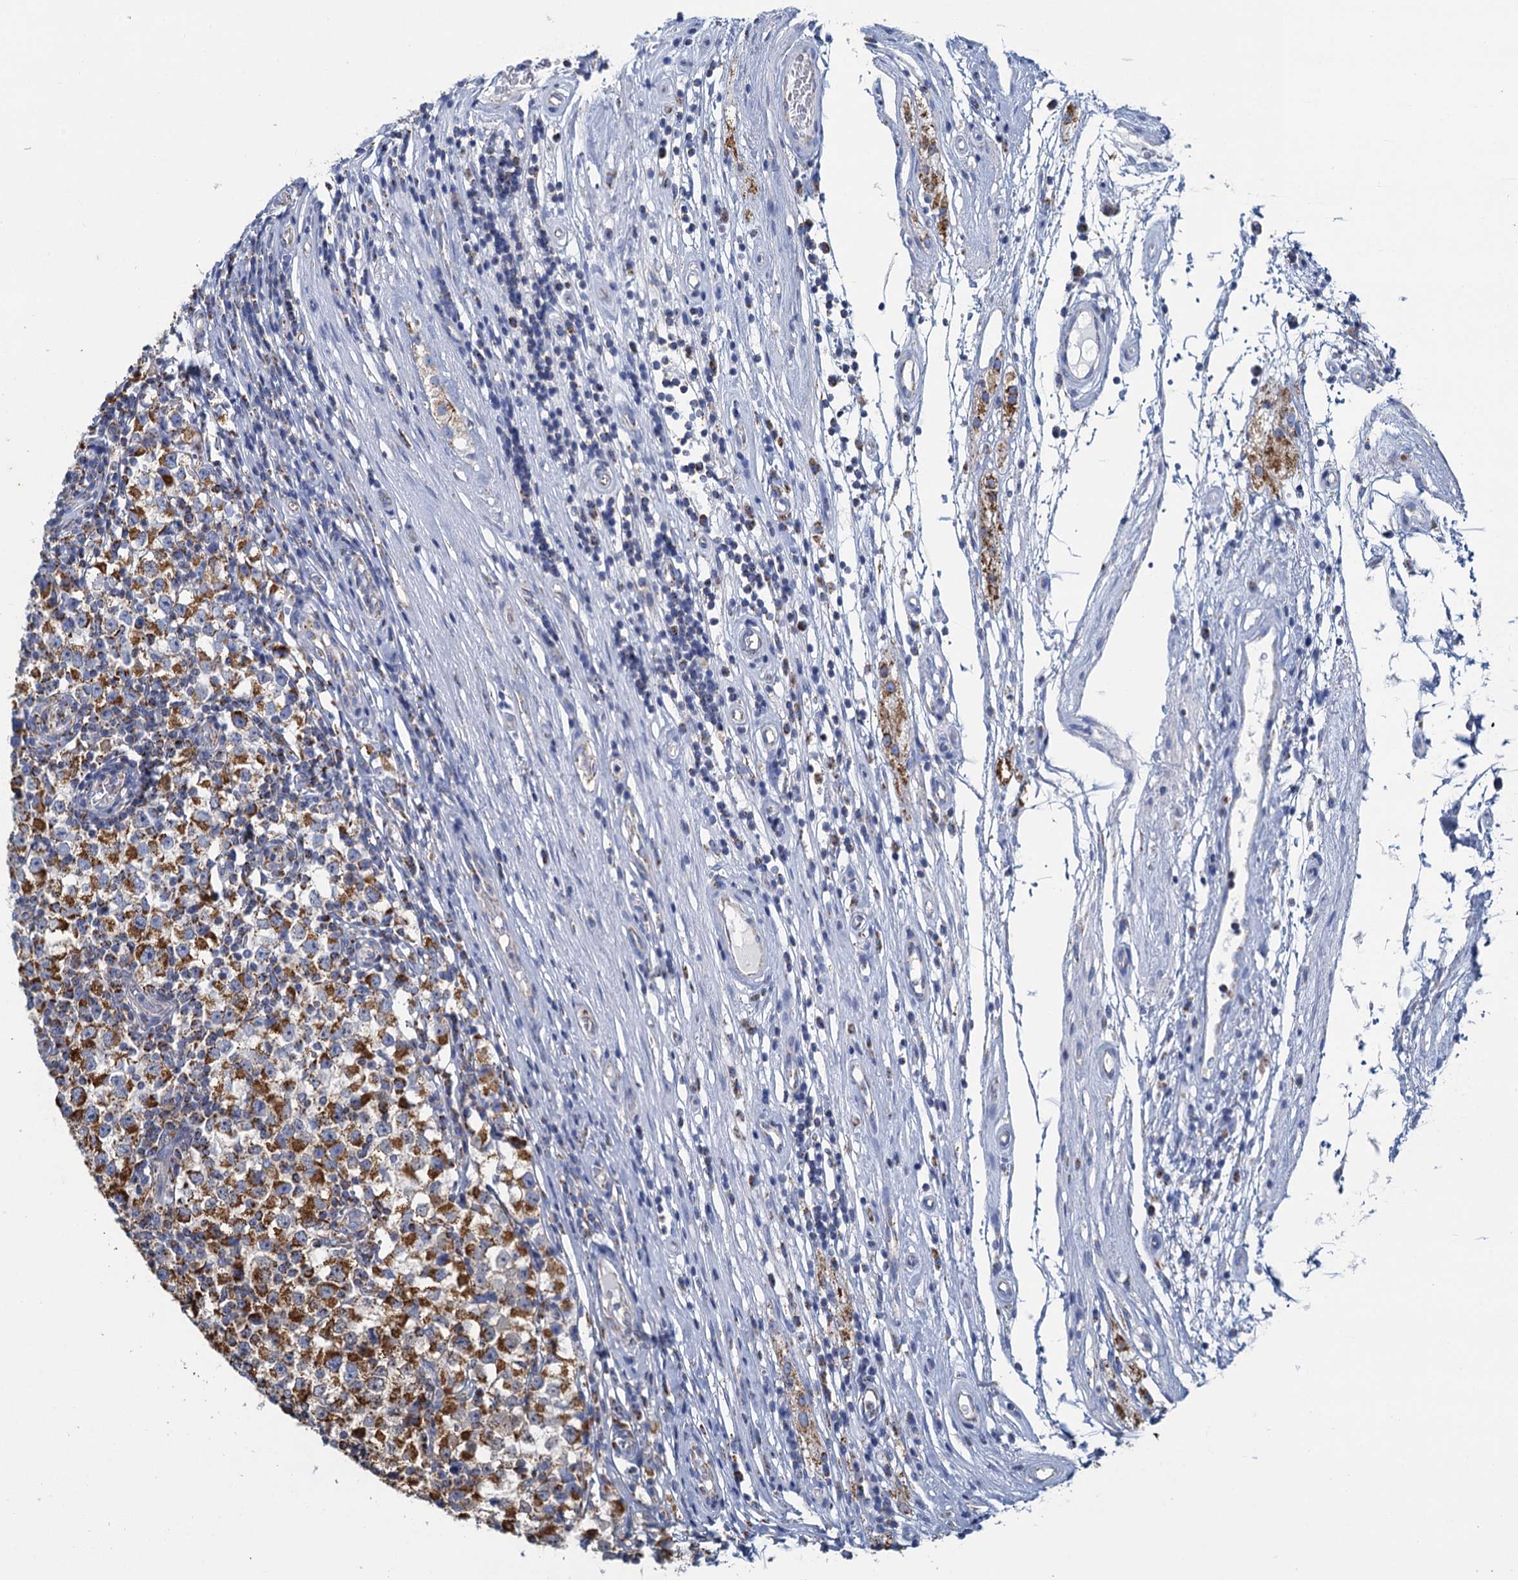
{"staining": {"intensity": "strong", "quantity": ">75%", "location": "cytoplasmic/membranous"}, "tissue": "testis cancer", "cell_type": "Tumor cells", "image_type": "cancer", "snomed": [{"axis": "morphology", "description": "Seminoma, NOS"}, {"axis": "topography", "description": "Testis"}], "caption": "The photomicrograph exhibits staining of seminoma (testis), revealing strong cytoplasmic/membranous protein staining (brown color) within tumor cells.", "gene": "CCP110", "patient": {"sex": "male", "age": 65}}